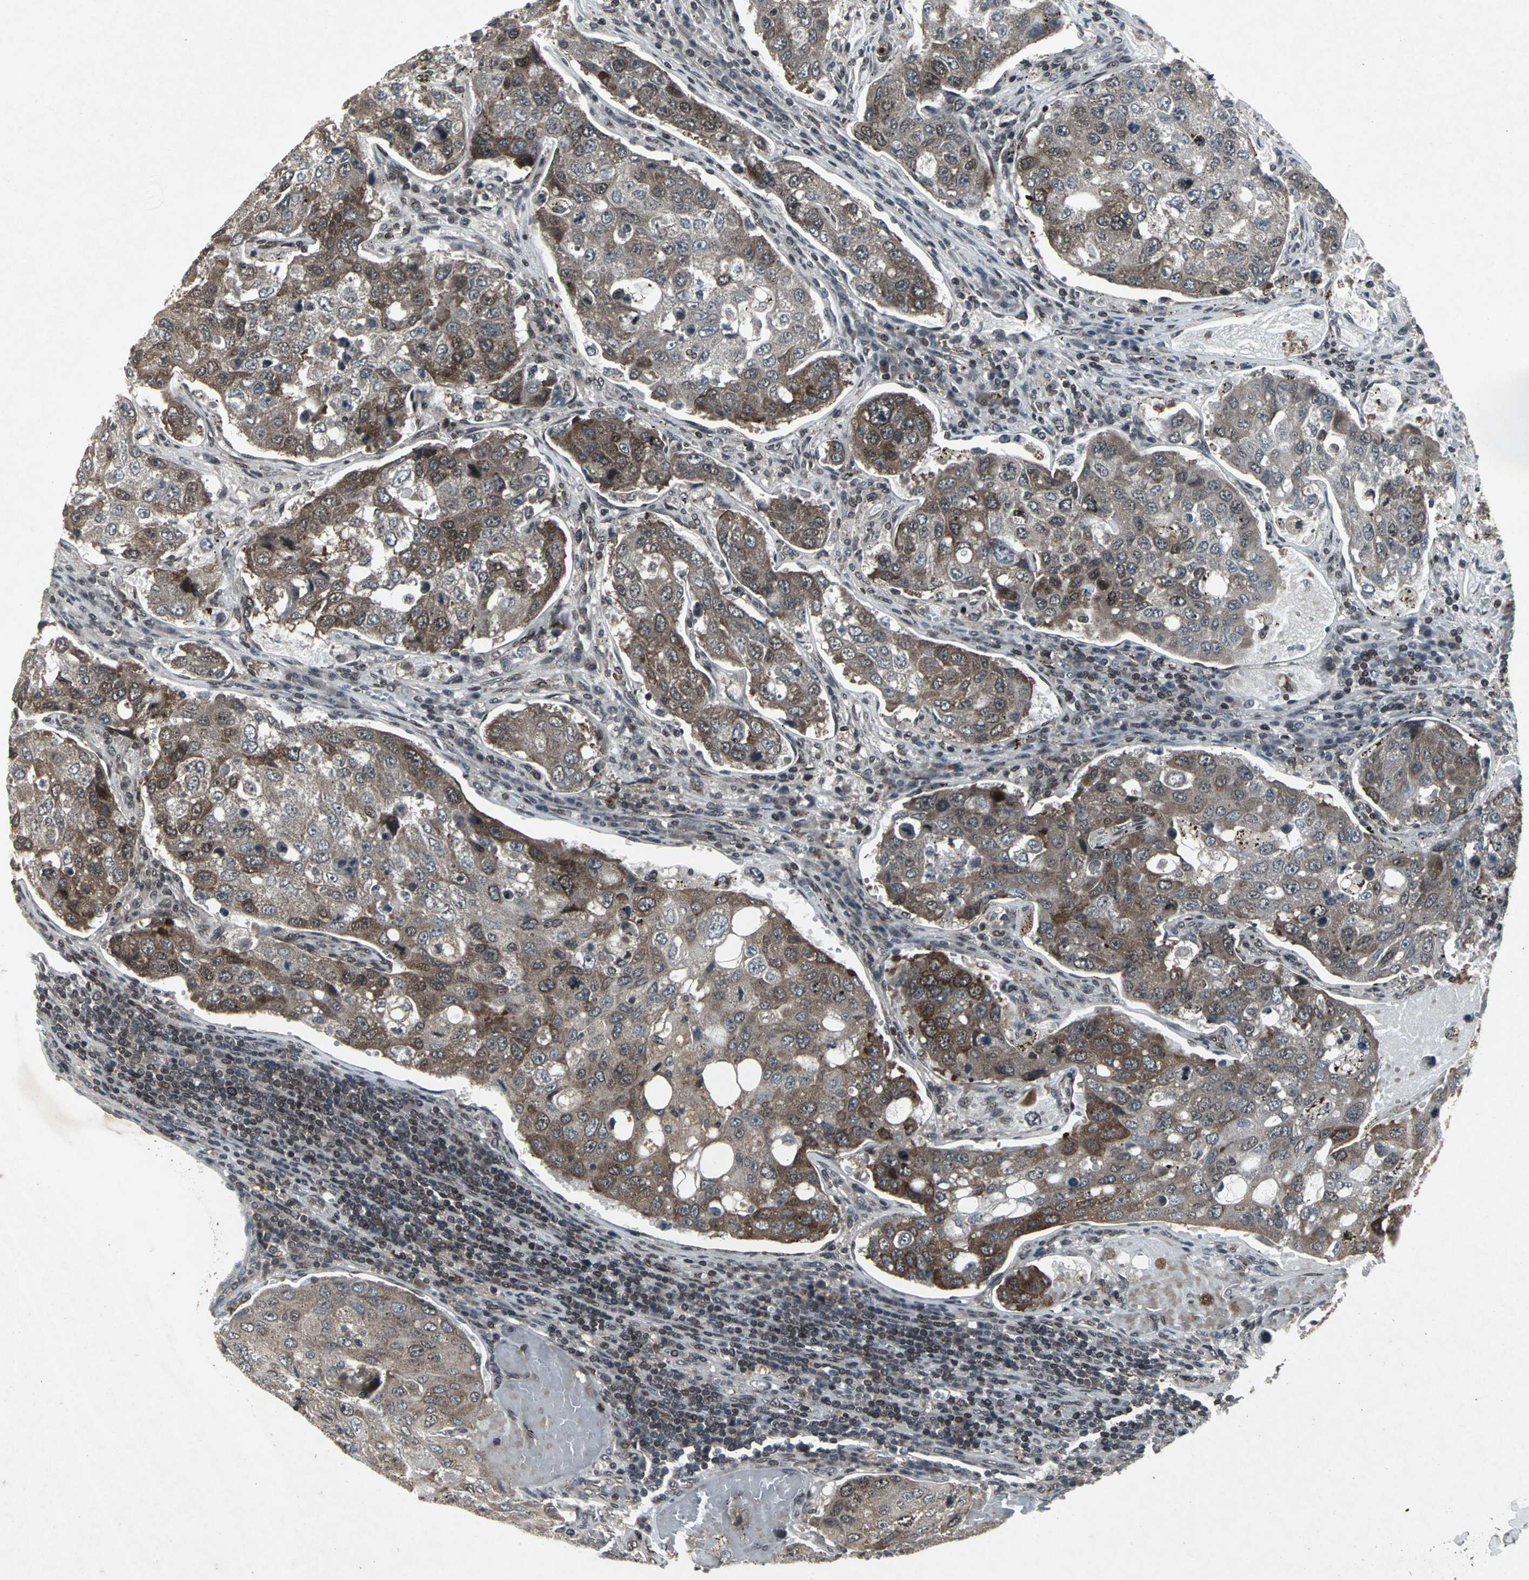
{"staining": {"intensity": "moderate", "quantity": ">75%", "location": "cytoplasmic/membranous"}, "tissue": "urothelial cancer", "cell_type": "Tumor cells", "image_type": "cancer", "snomed": [{"axis": "morphology", "description": "Urothelial carcinoma, High grade"}, {"axis": "topography", "description": "Lymph node"}, {"axis": "topography", "description": "Urinary bladder"}], "caption": "DAB immunohistochemical staining of human urothelial cancer shows moderate cytoplasmic/membranous protein staining in about >75% of tumor cells. The protein is shown in brown color, while the nuclei are stained blue.", "gene": "SH2B3", "patient": {"sex": "male", "age": 51}}